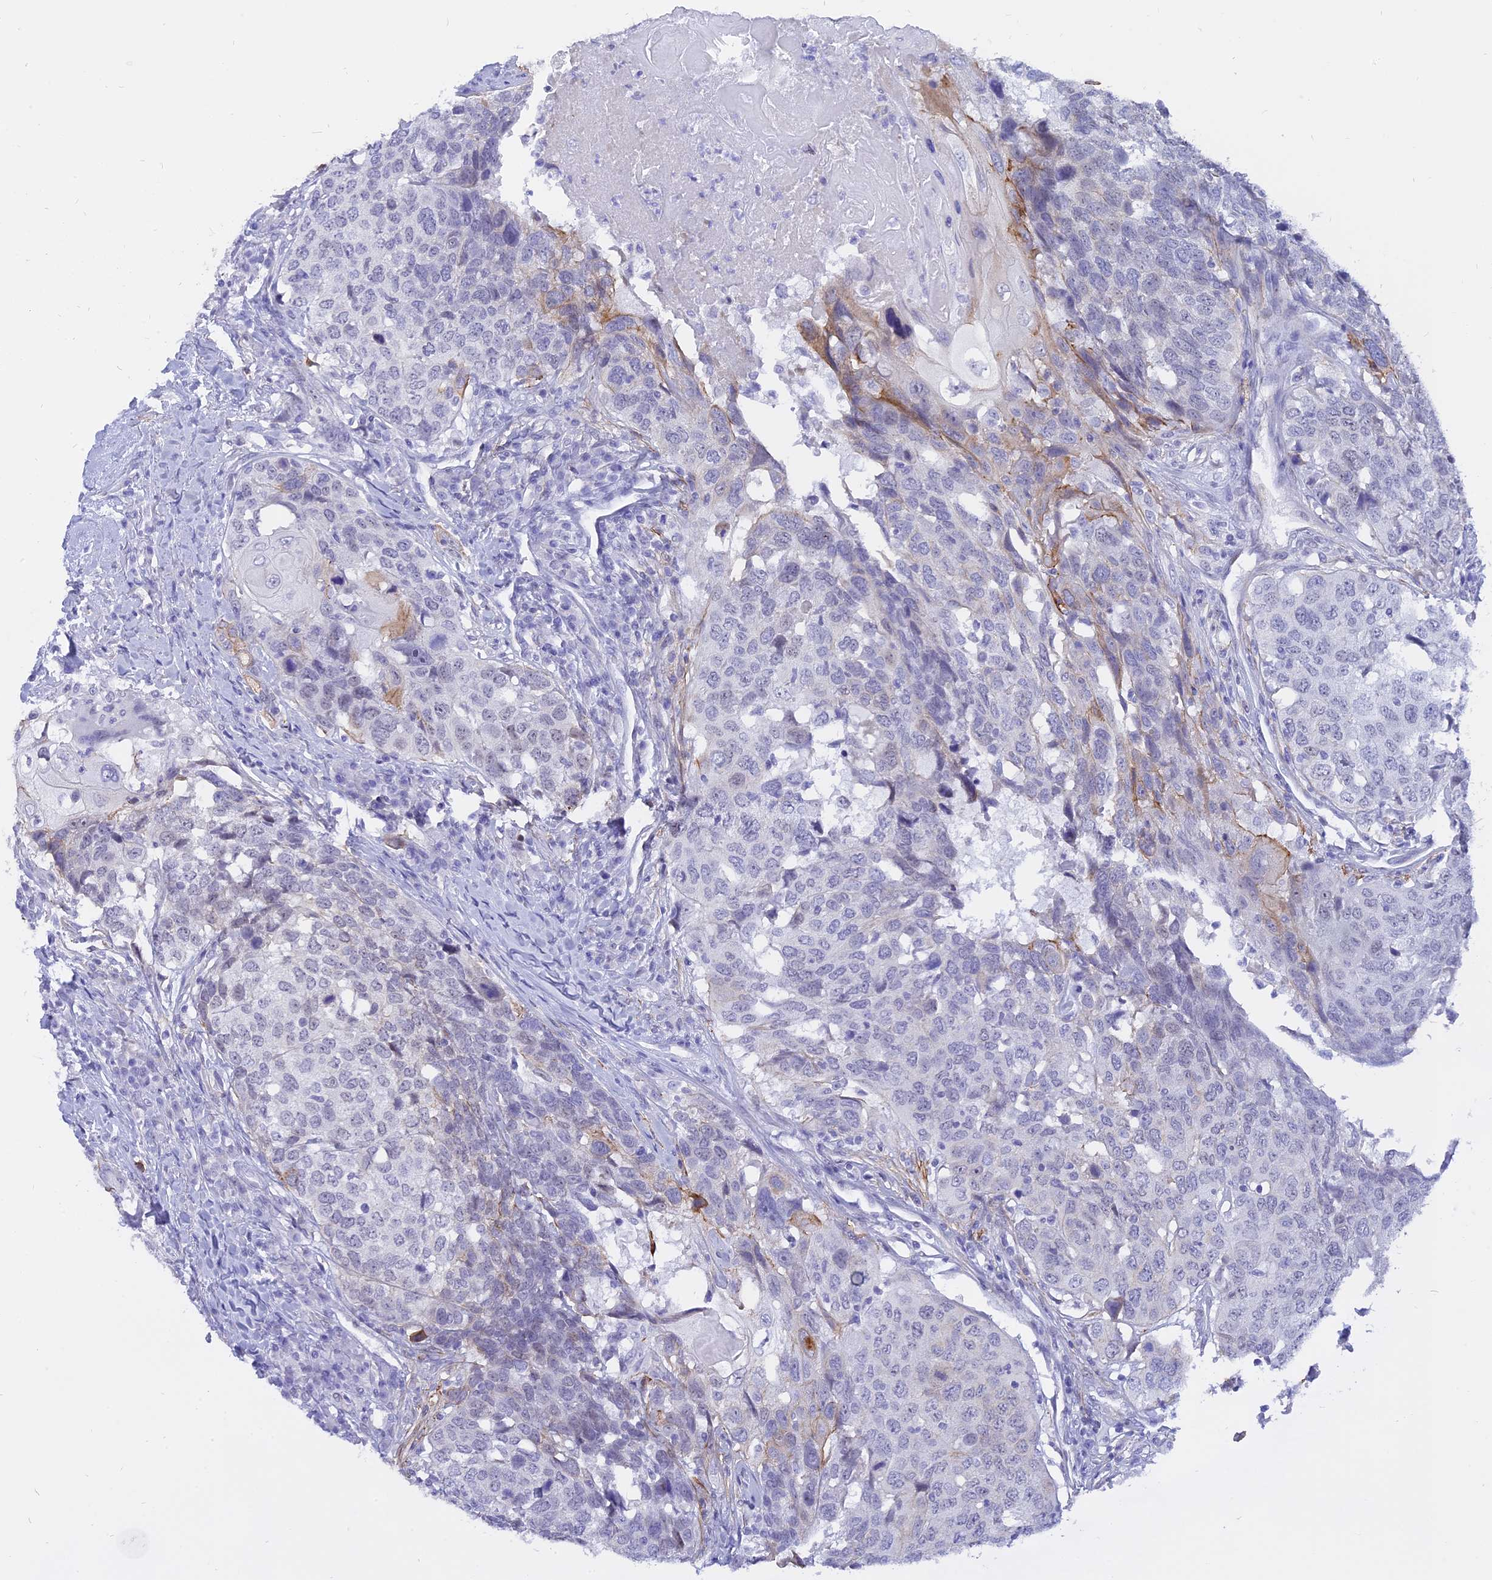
{"staining": {"intensity": "negative", "quantity": "none", "location": "none"}, "tissue": "head and neck cancer", "cell_type": "Tumor cells", "image_type": "cancer", "snomed": [{"axis": "morphology", "description": "Squamous cell carcinoma, NOS"}, {"axis": "topography", "description": "Head-Neck"}], "caption": "Immunohistochemistry (IHC) photomicrograph of neoplastic tissue: human head and neck cancer stained with DAB (3,3'-diaminobenzidine) exhibits no significant protein expression in tumor cells.", "gene": "CENPV", "patient": {"sex": "male", "age": 66}}